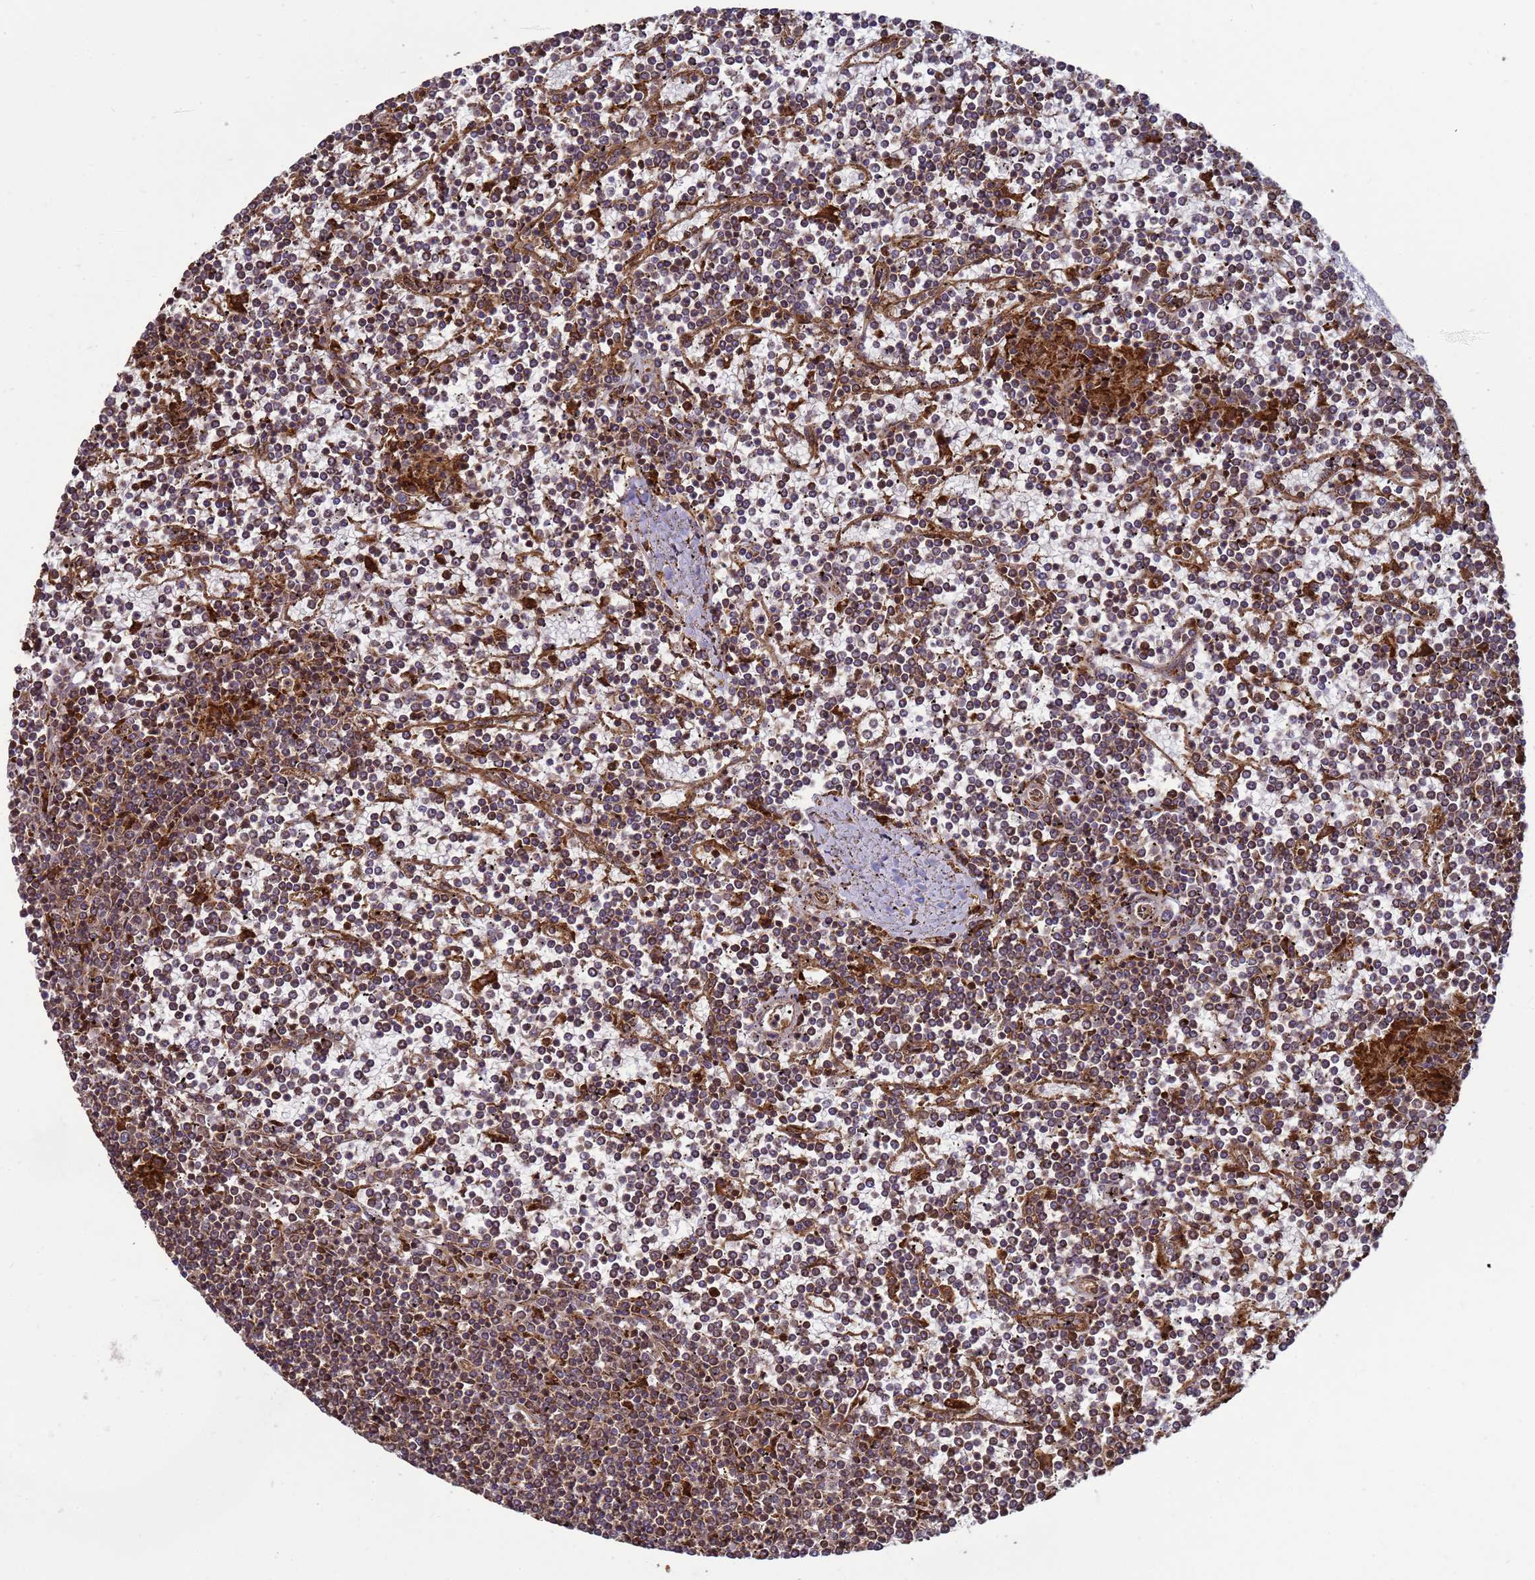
{"staining": {"intensity": "moderate", "quantity": "25%-75%", "location": "cytoplasmic/membranous"}, "tissue": "lymphoma", "cell_type": "Tumor cells", "image_type": "cancer", "snomed": [{"axis": "morphology", "description": "Malignant lymphoma, non-Hodgkin's type, Low grade"}, {"axis": "topography", "description": "Spleen"}], "caption": "Immunohistochemistry (IHC) image of neoplastic tissue: lymphoma stained using IHC exhibits medium levels of moderate protein expression localized specifically in the cytoplasmic/membranous of tumor cells, appearing as a cytoplasmic/membranous brown color.", "gene": "CNOT1", "patient": {"sex": "female", "age": 19}}